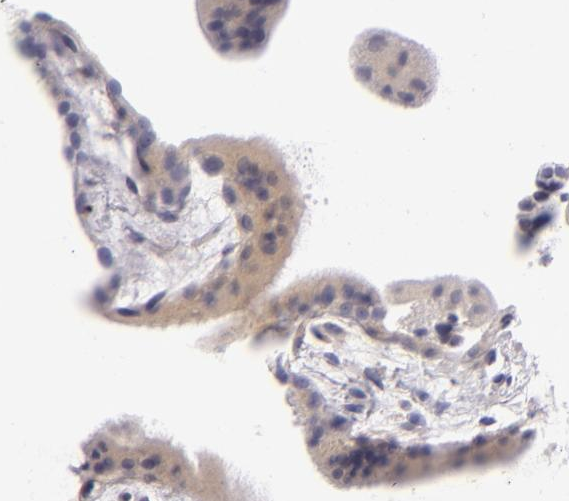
{"staining": {"intensity": "weak", "quantity": ">75%", "location": "cytoplasmic/membranous"}, "tissue": "placenta", "cell_type": "Decidual cells", "image_type": "normal", "snomed": [{"axis": "morphology", "description": "Normal tissue, NOS"}, {"axis": "topography", "description": "Placenta"}], "caption": "Immunohistochemistry staining of benign placenta, which shows low levels of weak cytoplasmic/membranous expression in about >75% of decidual cells indicating weak cytoplasmic/membranous protein positivity. The staining was performed using DAB (brown) for protein detection and nuclei were counterstained in hematoxylin (blue).", "gene": "CD83", "patient": {"sex": "female", "age": 19}}